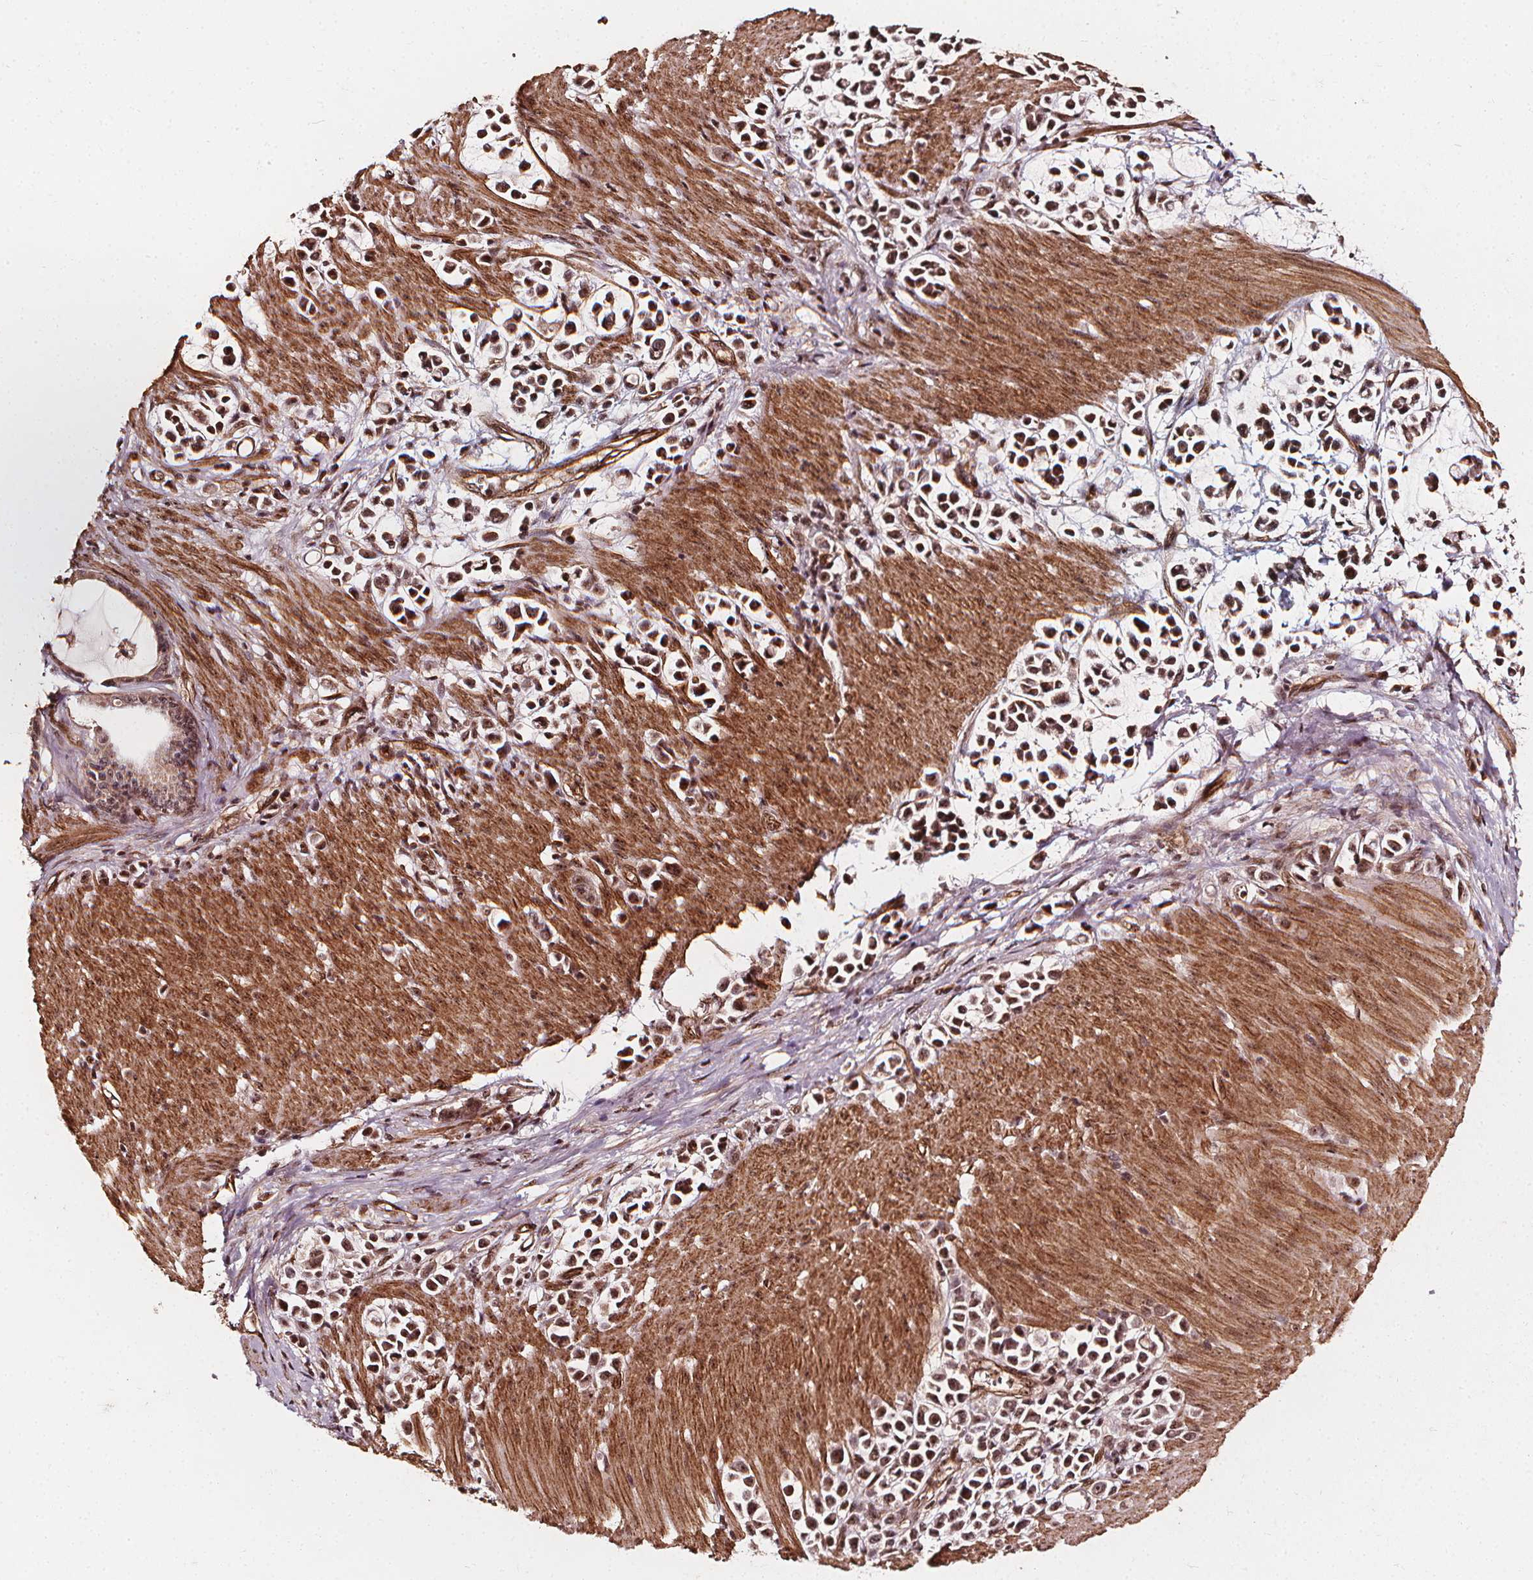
{"staining": {"intensity": "moderate", "quantity": ">75%", "location": "nuclear"}, "tissue": "stomach cancer", "cell_type": "Tumor cells", "image_type": "cancer", "snomed": [{"axis": "morphology", "description": "Adenocarcinoma, NOS"}, {"axis": "topography", "description": "Stomach"}], "caption": "Protein staining reveals moderate nuclear positivity in about >75% of tumor cells in stomach cancer (adenocarcinoma).", "gene": "EXOSC9", "patient": {"sex": "male", "age": 82}}